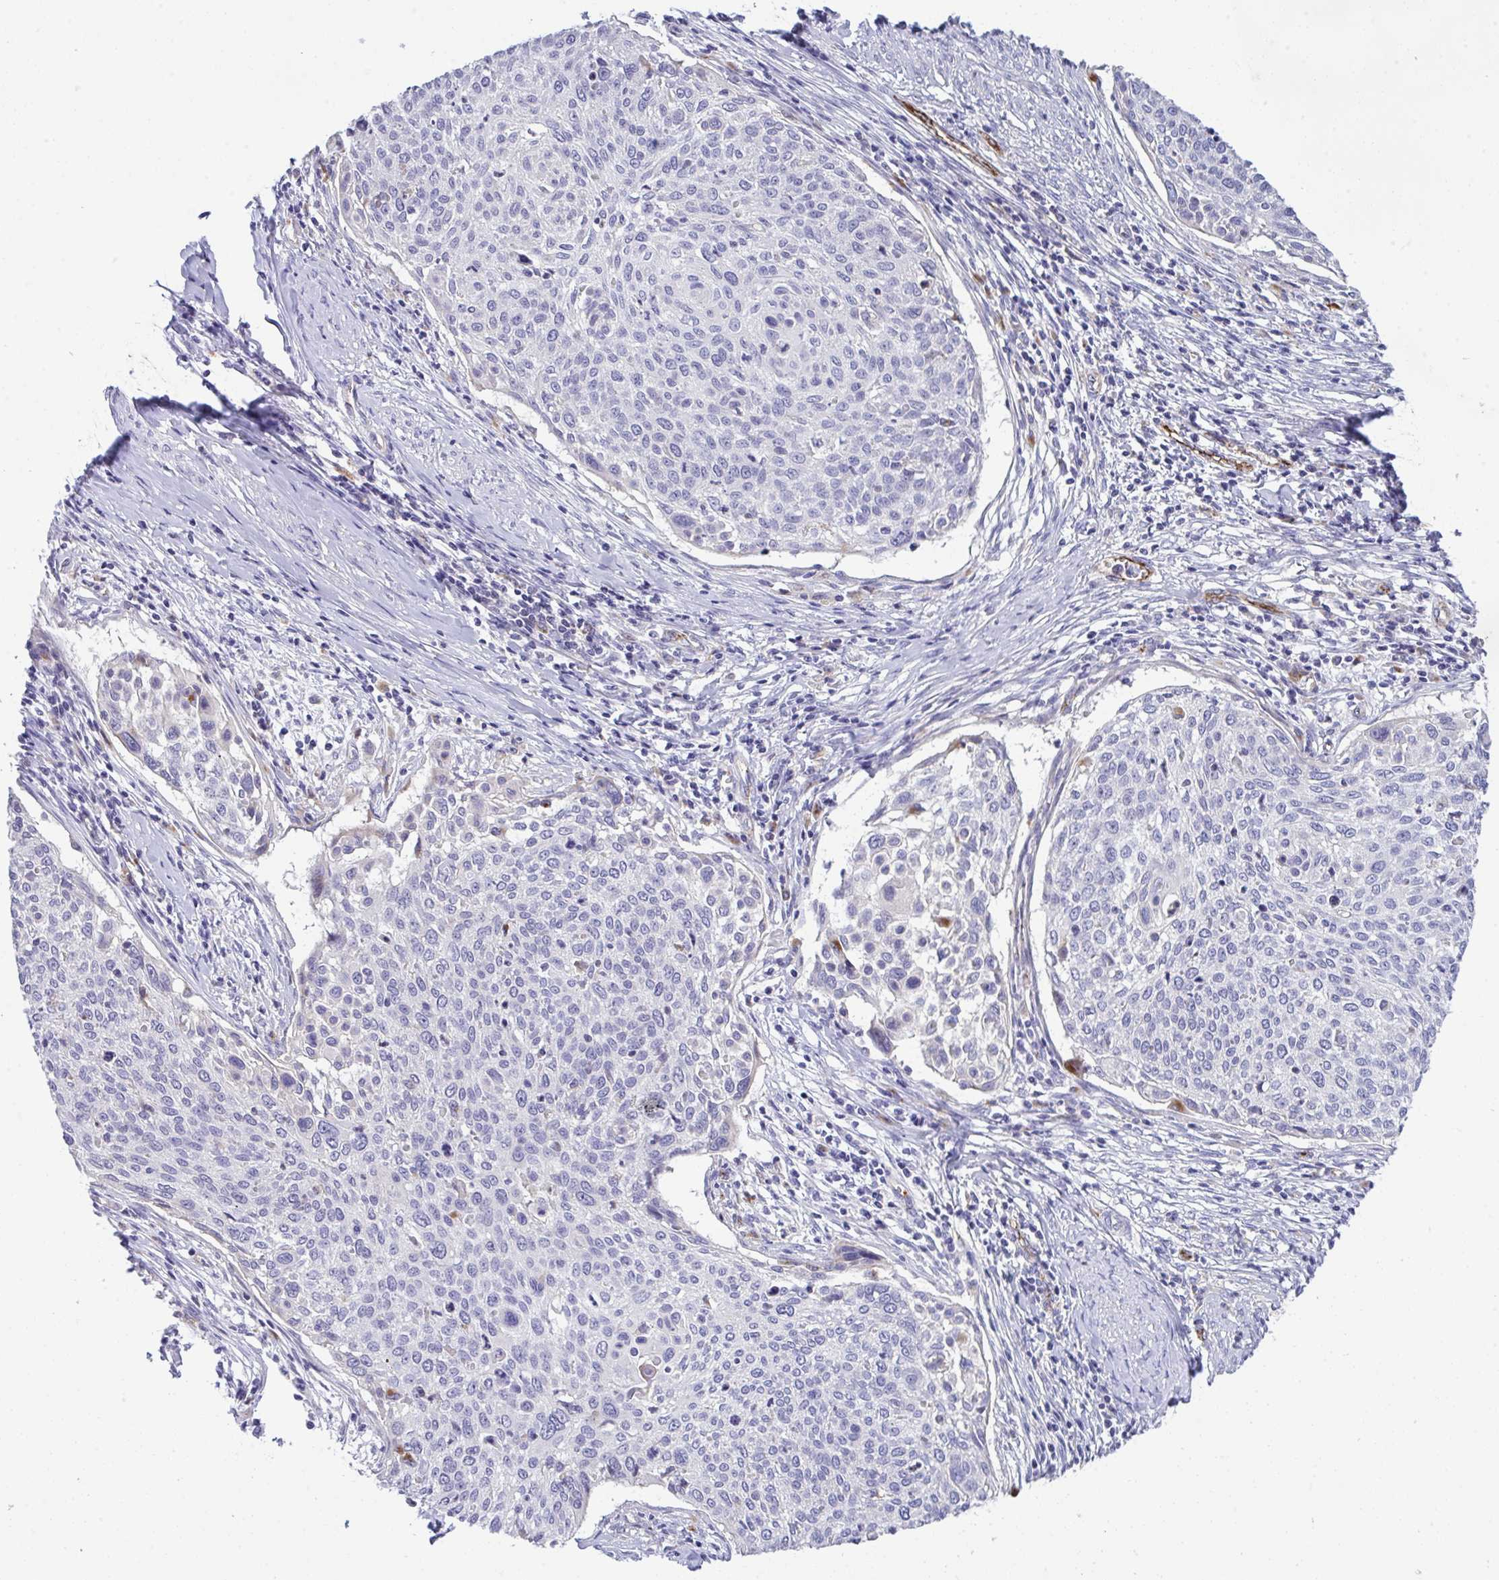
{"staining": {"intensity": "negative", "quantity": "none", "location": "none"}, "tissue": "cervical cancer", "cell_type": "Tumor cells", "image_type": "cancer", "snomed": [{"axis": "morphology", "description": "Squamous cell carcinoma, NOS"}, {"axis": "topography", "description": "Cervix"}], "caption": "Immunohistochemistry histopathology image of cervical cancer (squamous cell carcinoma) stained for a protein (brown), which shows no expression in tumor cells.", "gene": "TOR1AIP2", "patient": {"sex": "female", "age": 49}}